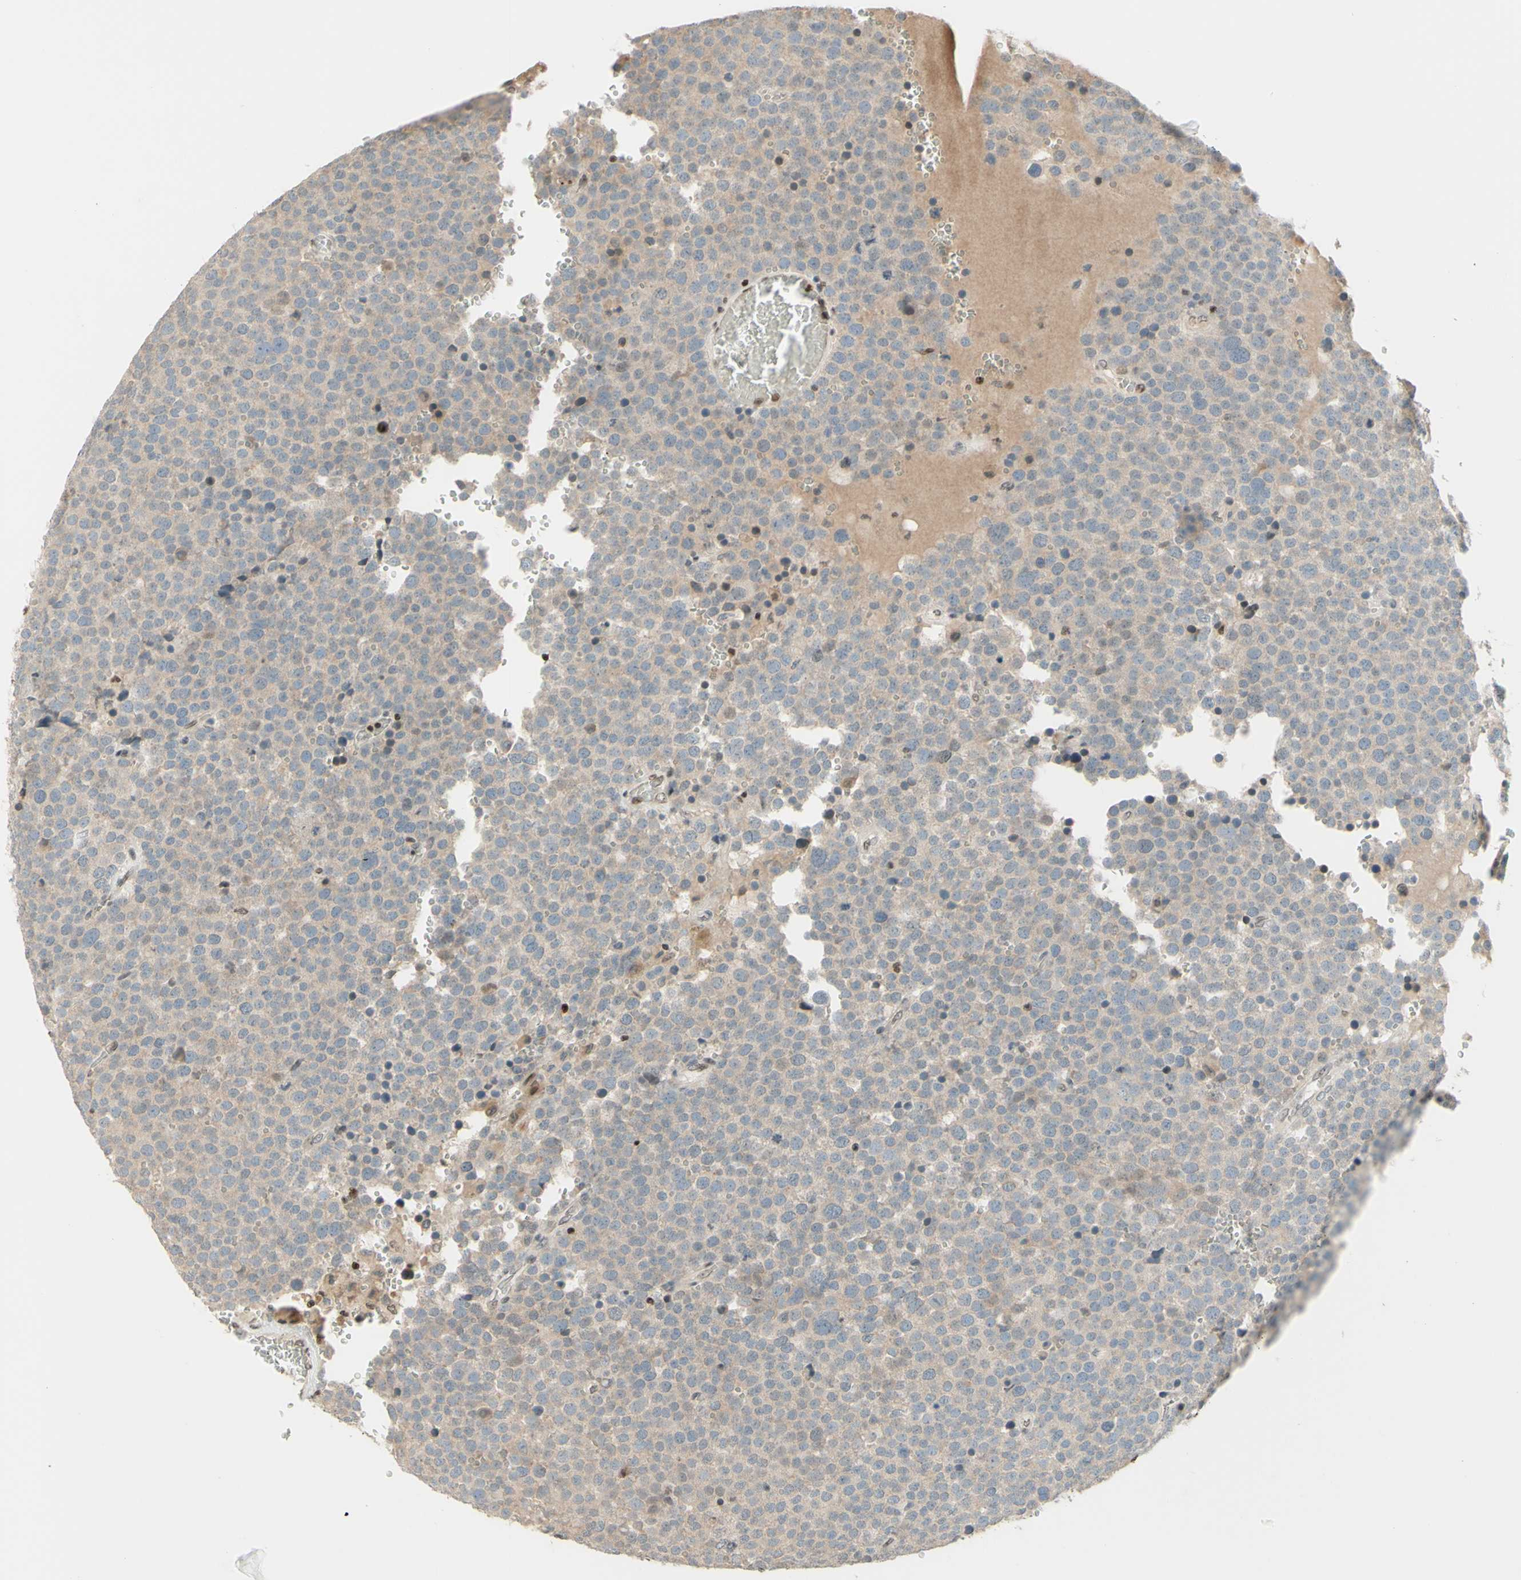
{"staining": {"intensity": "negative", "quantity": "none", "location": "none"}, "tissue": "testis cancer", "cell_type": "Tumor cells", "image_type": "cancer", "snomed": [{"axis": "morphology", "description": "Seminoma, NOS"}, {"axis": "topography", "description": "Testis"}], "caption": "An IHC histopathology image of testis seminoma is shown. There is no staining in tumor cells of testis seminoma. (DAB (3,3'-diaminobenzidine) immunohistochemistry with hematoxylin counter stain).", "gene": "CDKL5", "patient": {"sex": "male", "age": 71}}